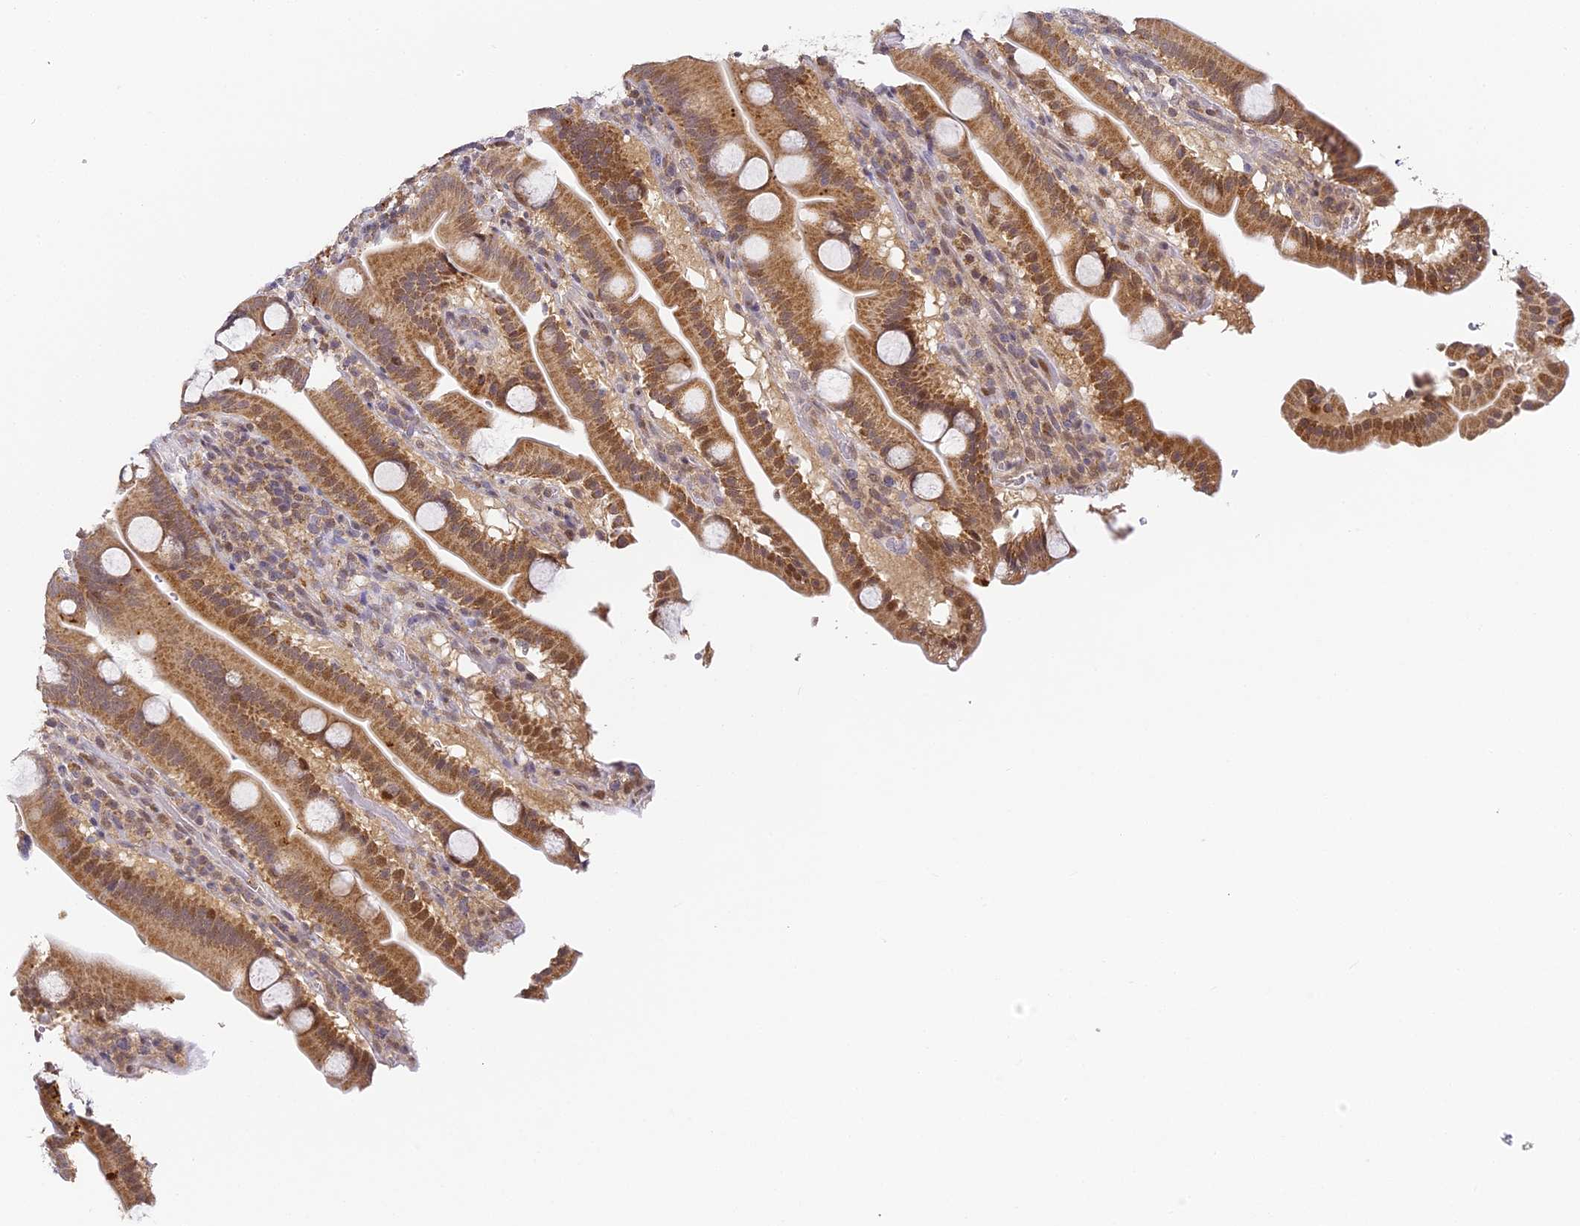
{"staining": {"intensity": "strong", "quantity": ">75%", "location": "cytoplasmic/membranous"}, "tissue": "duodenum", "cell_type": "Glandular cells", "image_type": "normal", "snomed": [{"axis": "morphology", "description": "Normal tissue, NOS"}, {"axis": "topography", "description": "Duodenum"}], "caption": "IHC image of benign duodenum: human duodenum stained using immunohistochemistry (IHC) demonstrates high levels of strong protein expression localized specifically in the cytoplasmic/membranous of glandular cells, appearing as a cytoplasmic/membranous brown color.", "gene": "DNAAF10", "patient": {"sex": "male", "age": 55}}